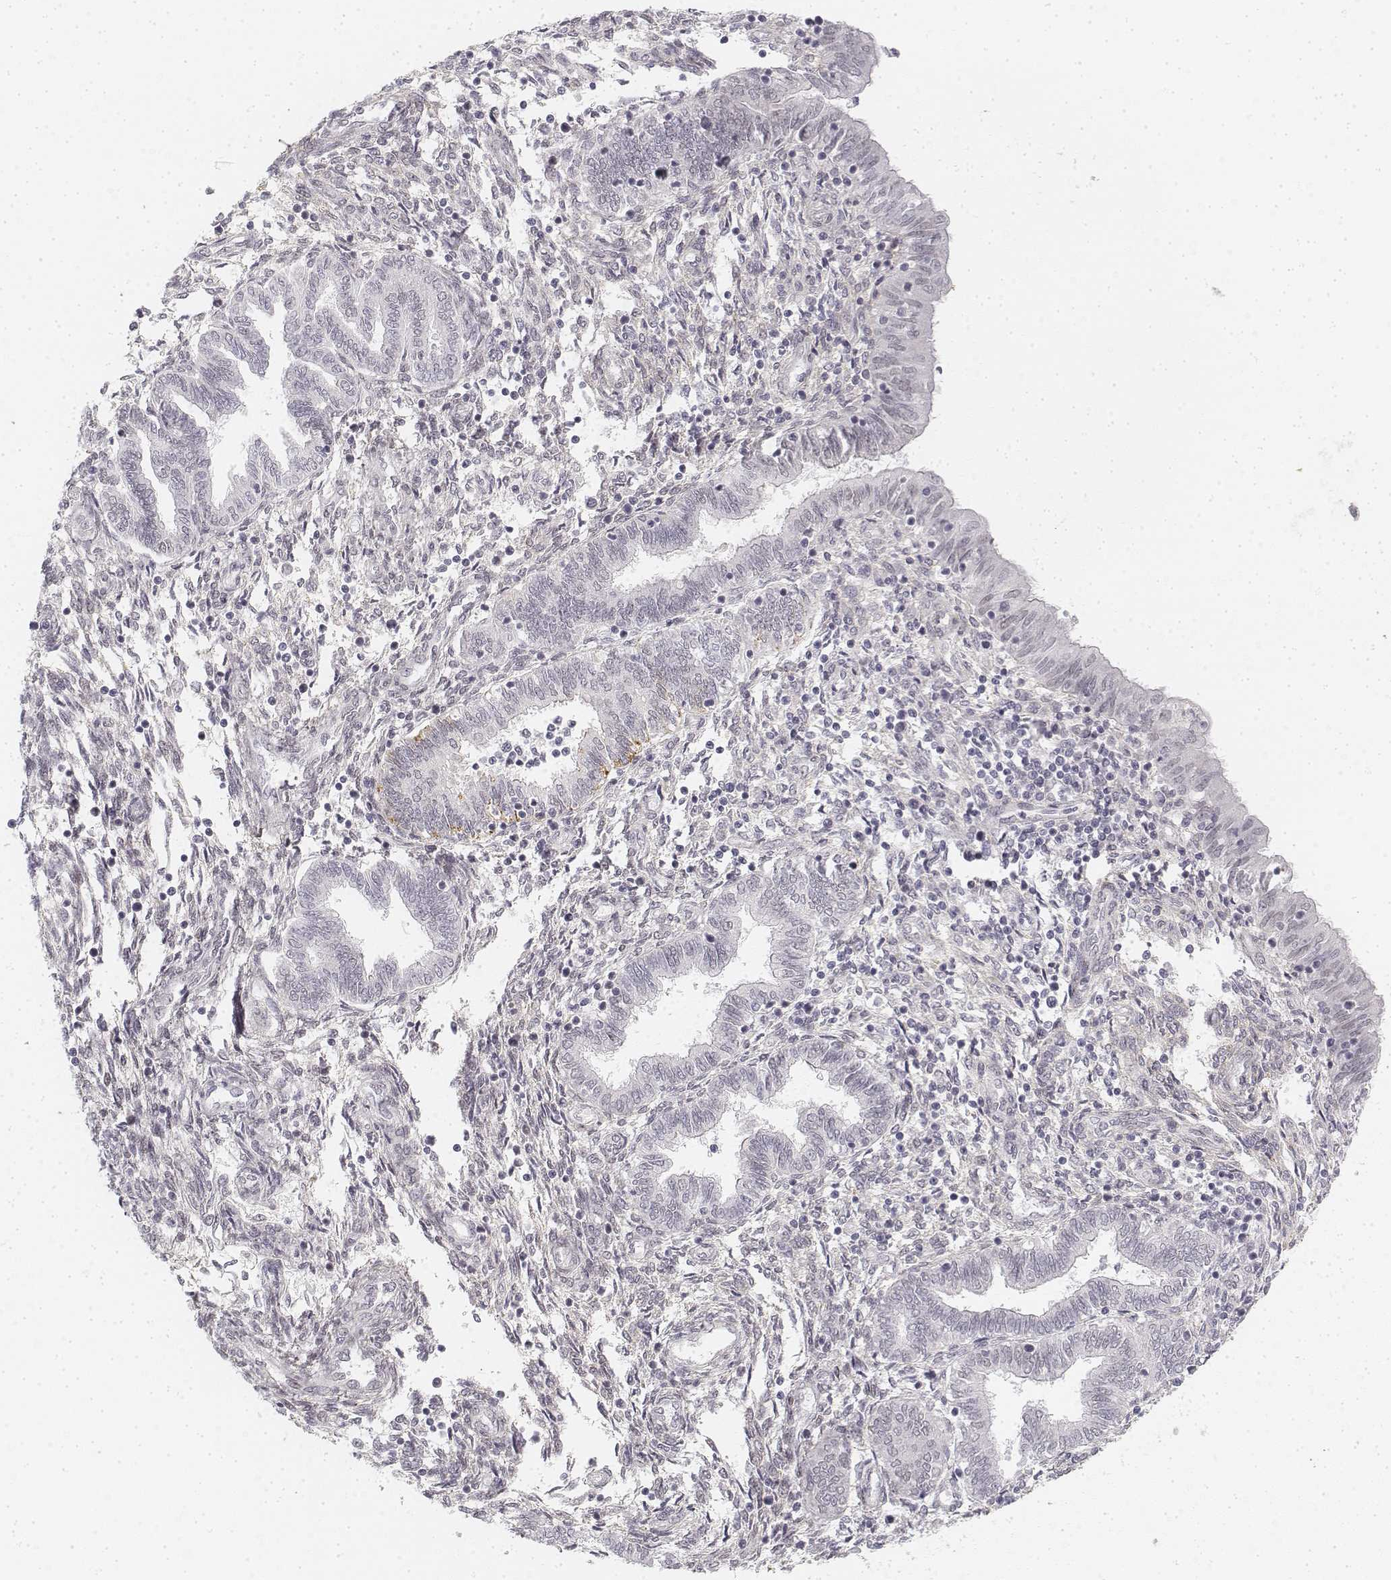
{"staining": {"intensity": "negative", "quantity": "none", "location": "none"}, "tissue": "endometrium", "cell_type": "Cells in endometrial stroma", "image_type": "normal", "snomed": [{"axis": "morphology", "description": "Normal tissue, NOS"}, {"axis": "topography", "description": "Endometrium"}], "caption": "The image reveals no staining of cells in endometrial stroma in benign endometrium. (DAB IHC visualized using brightfield microscopy, high magnification).", "gene": "KRT84", "patient": {"sex": "female", "age": 42}}